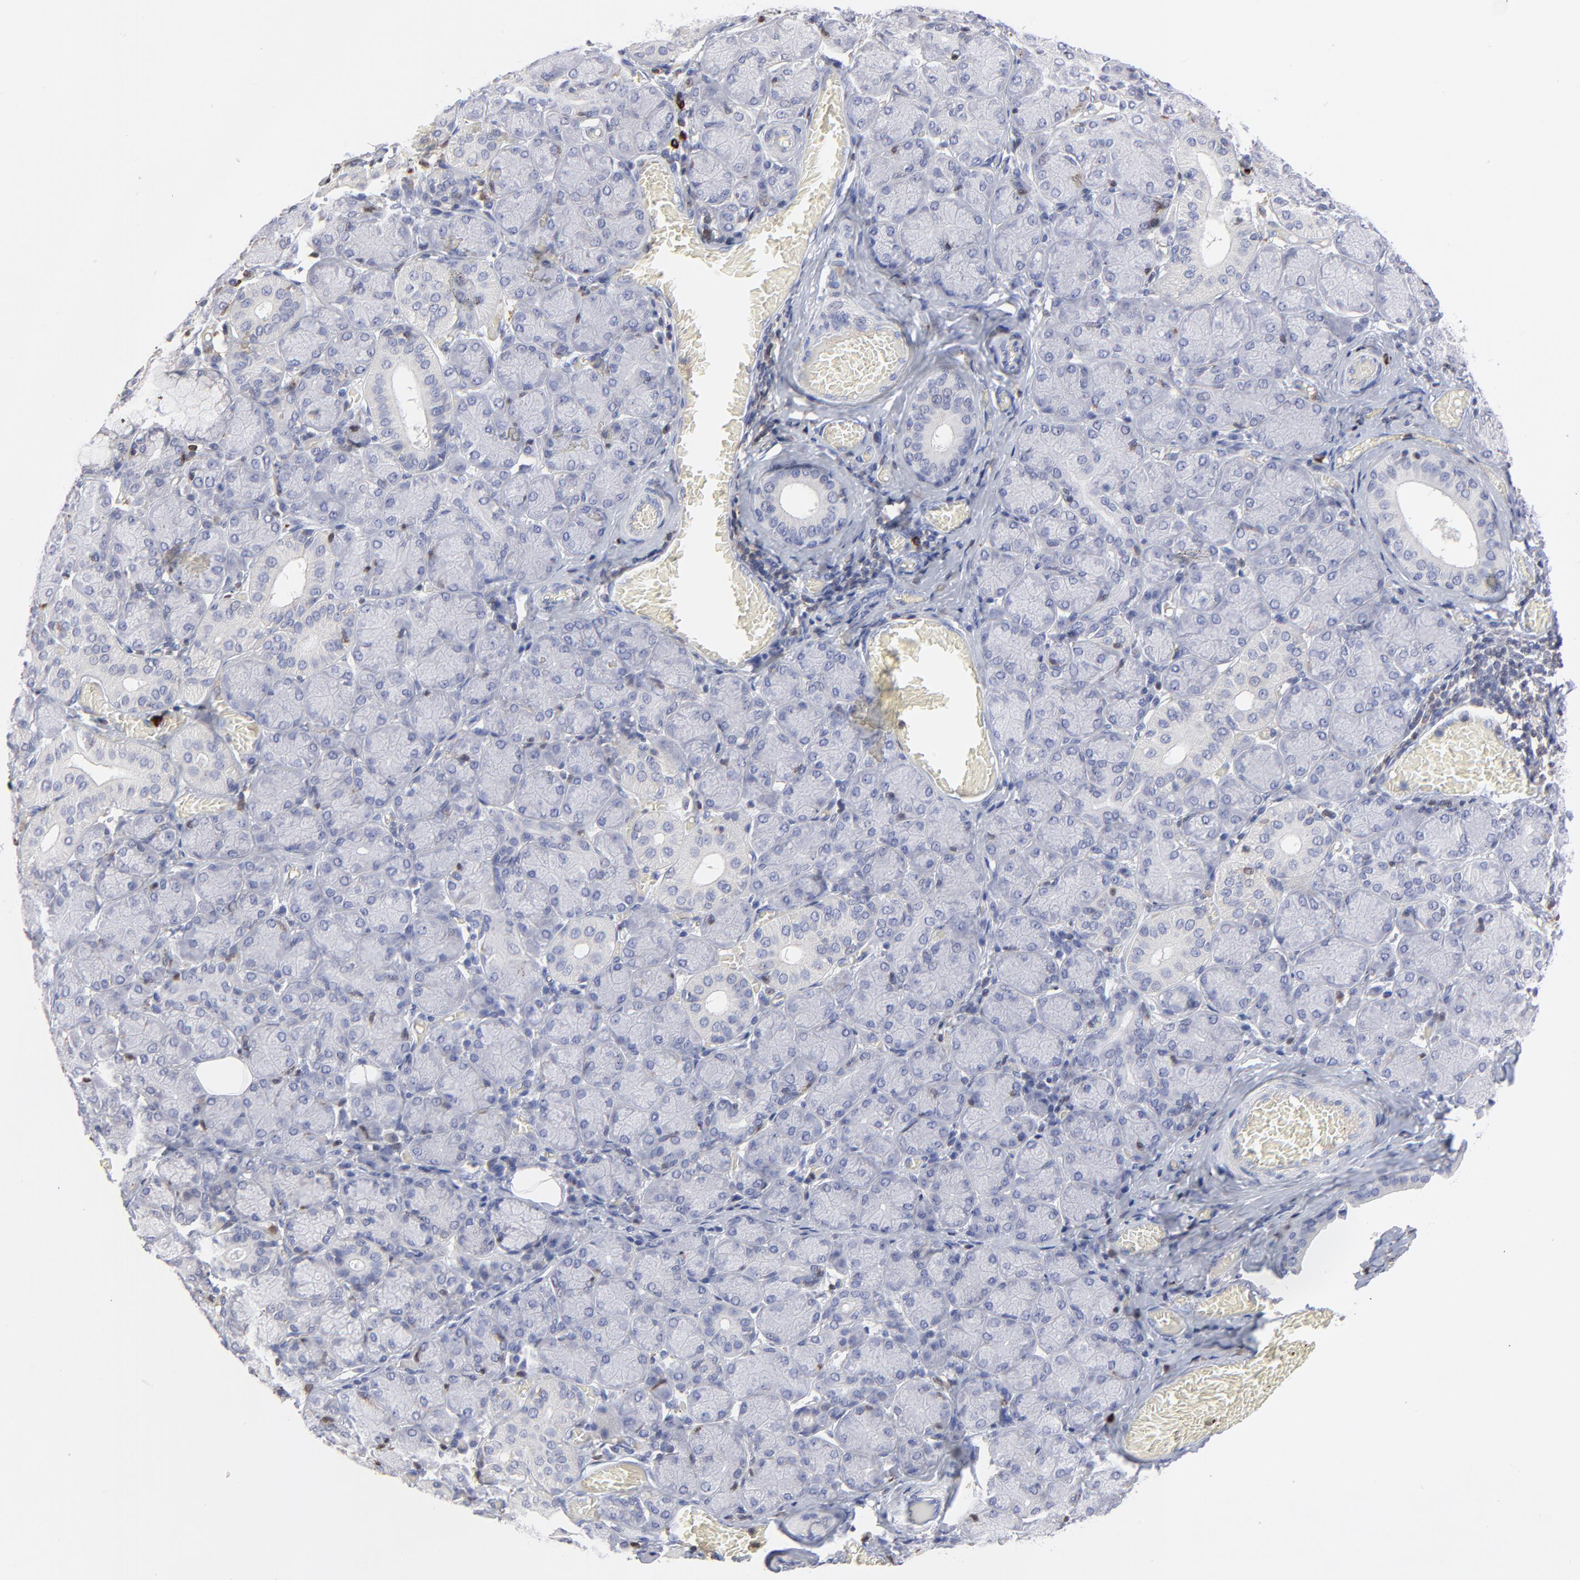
{"staining": {"intensity": "negative", "quantity": "none", "location": "none"}, "tissue": "salivary gland", "cell_type": "Glandular cells", "image_type": "normal", "snomed": [{"axis": "morphology", "description": "Normal tissue, NOS"}, {"axis": "topography", "description": "Salivary gland"}], "caption": "High magnification brightfield microscopy of benign salivary gland stained with DAB (brown) and counterstained with hematoxylin (blue): glandular cells show no significant staining.", "gene": "TBXT", "patient": {"sex": "female", "age": 24}}